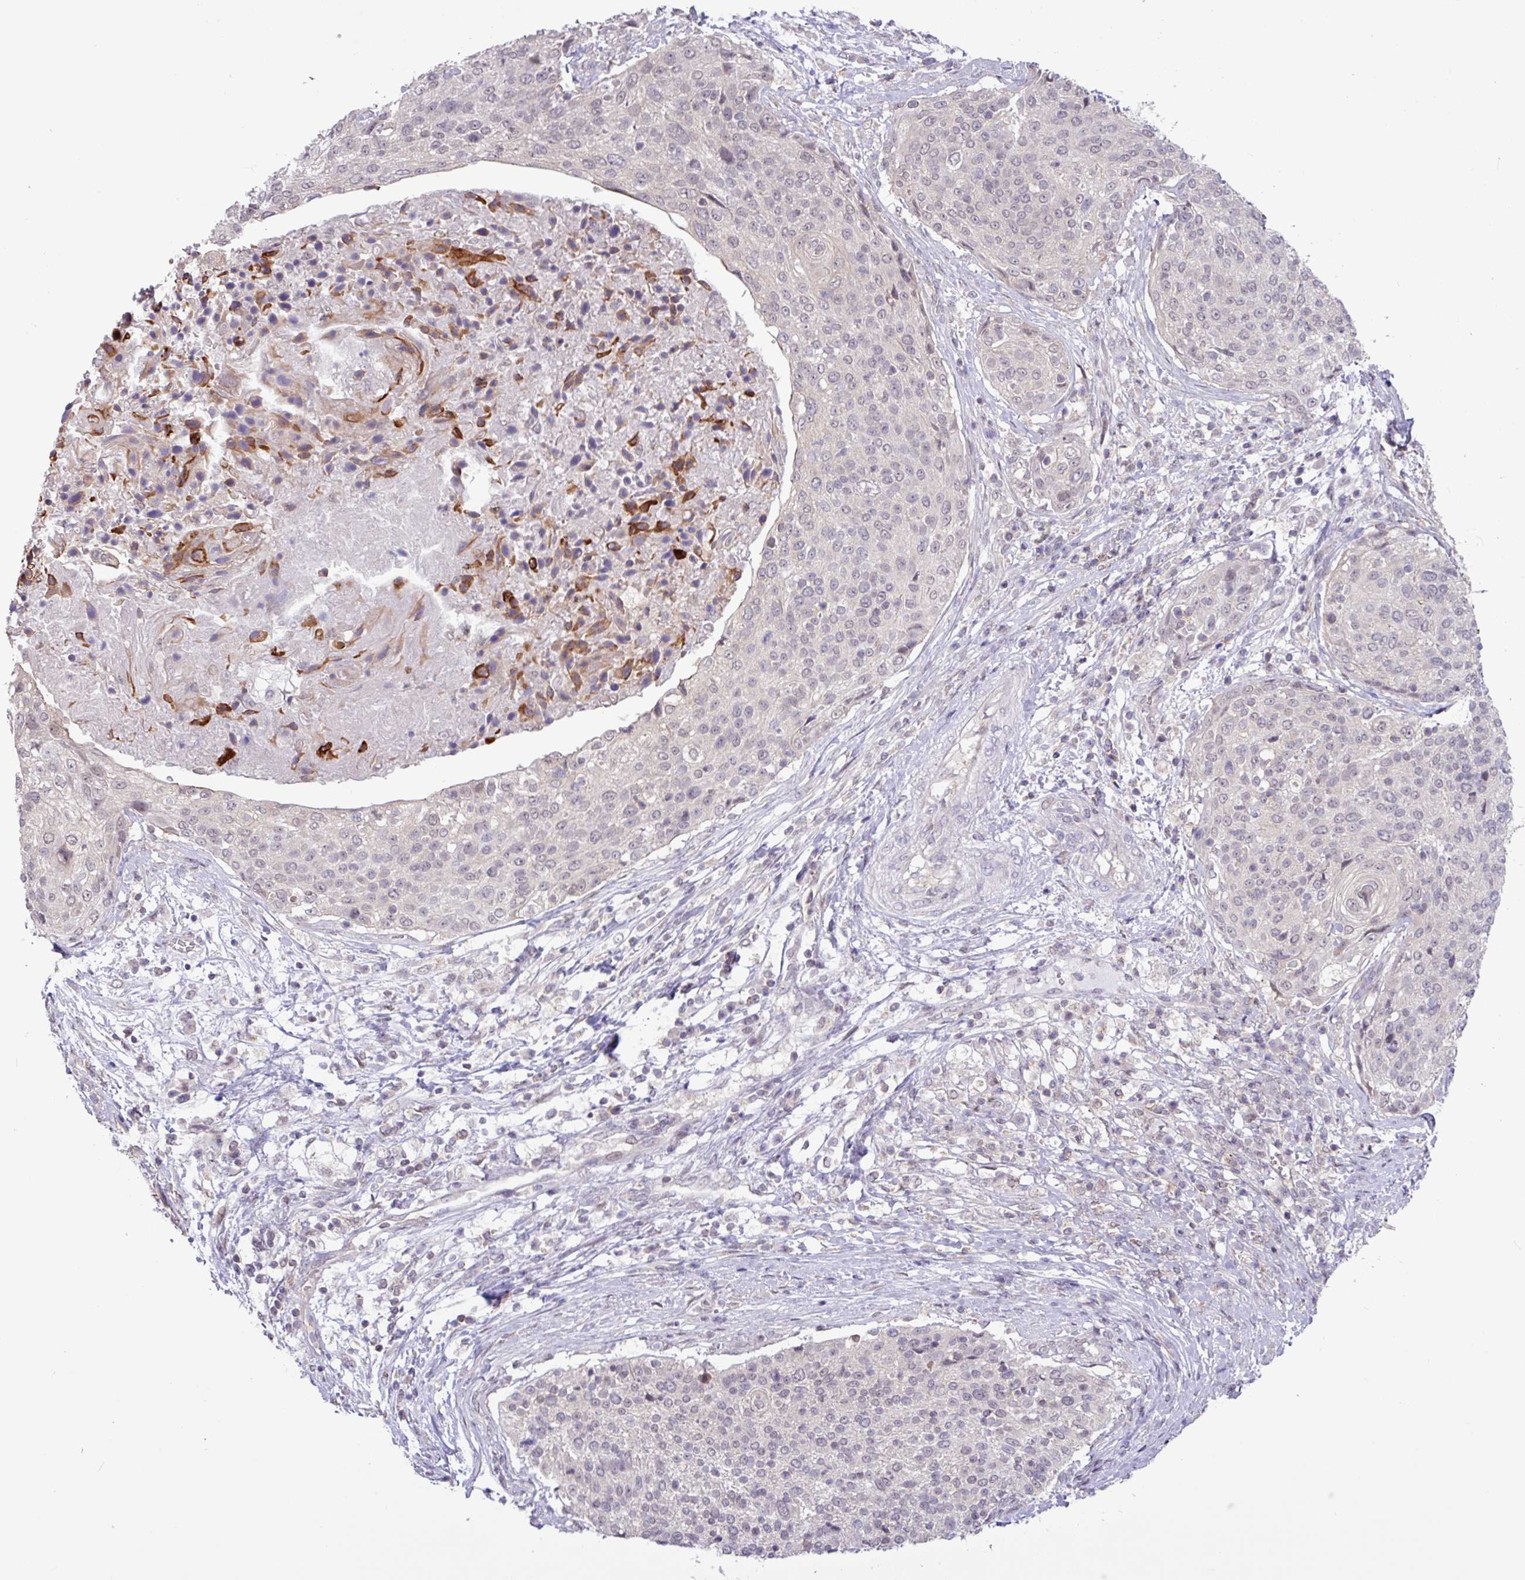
{"staining": {"intensity": "weak", "quantity": "<25%", "location": "nuclear"}, "tissue": "cervical cancer", "cell_type": "Tumor cells", "image_type": "cancer", "snomed": [{"axis": "morphology", "description": "Squamous cell carcinoma, NOS"}, {"axis": "topography", "description": "Cervix"}], "caption": "Immunohistochemical staining of human cervical cancer (squamous cell carcinoma) reveals no significant staining in tumor cells.", "gene": "RTL3", "patient": {"sex": "female", "age": 31}}